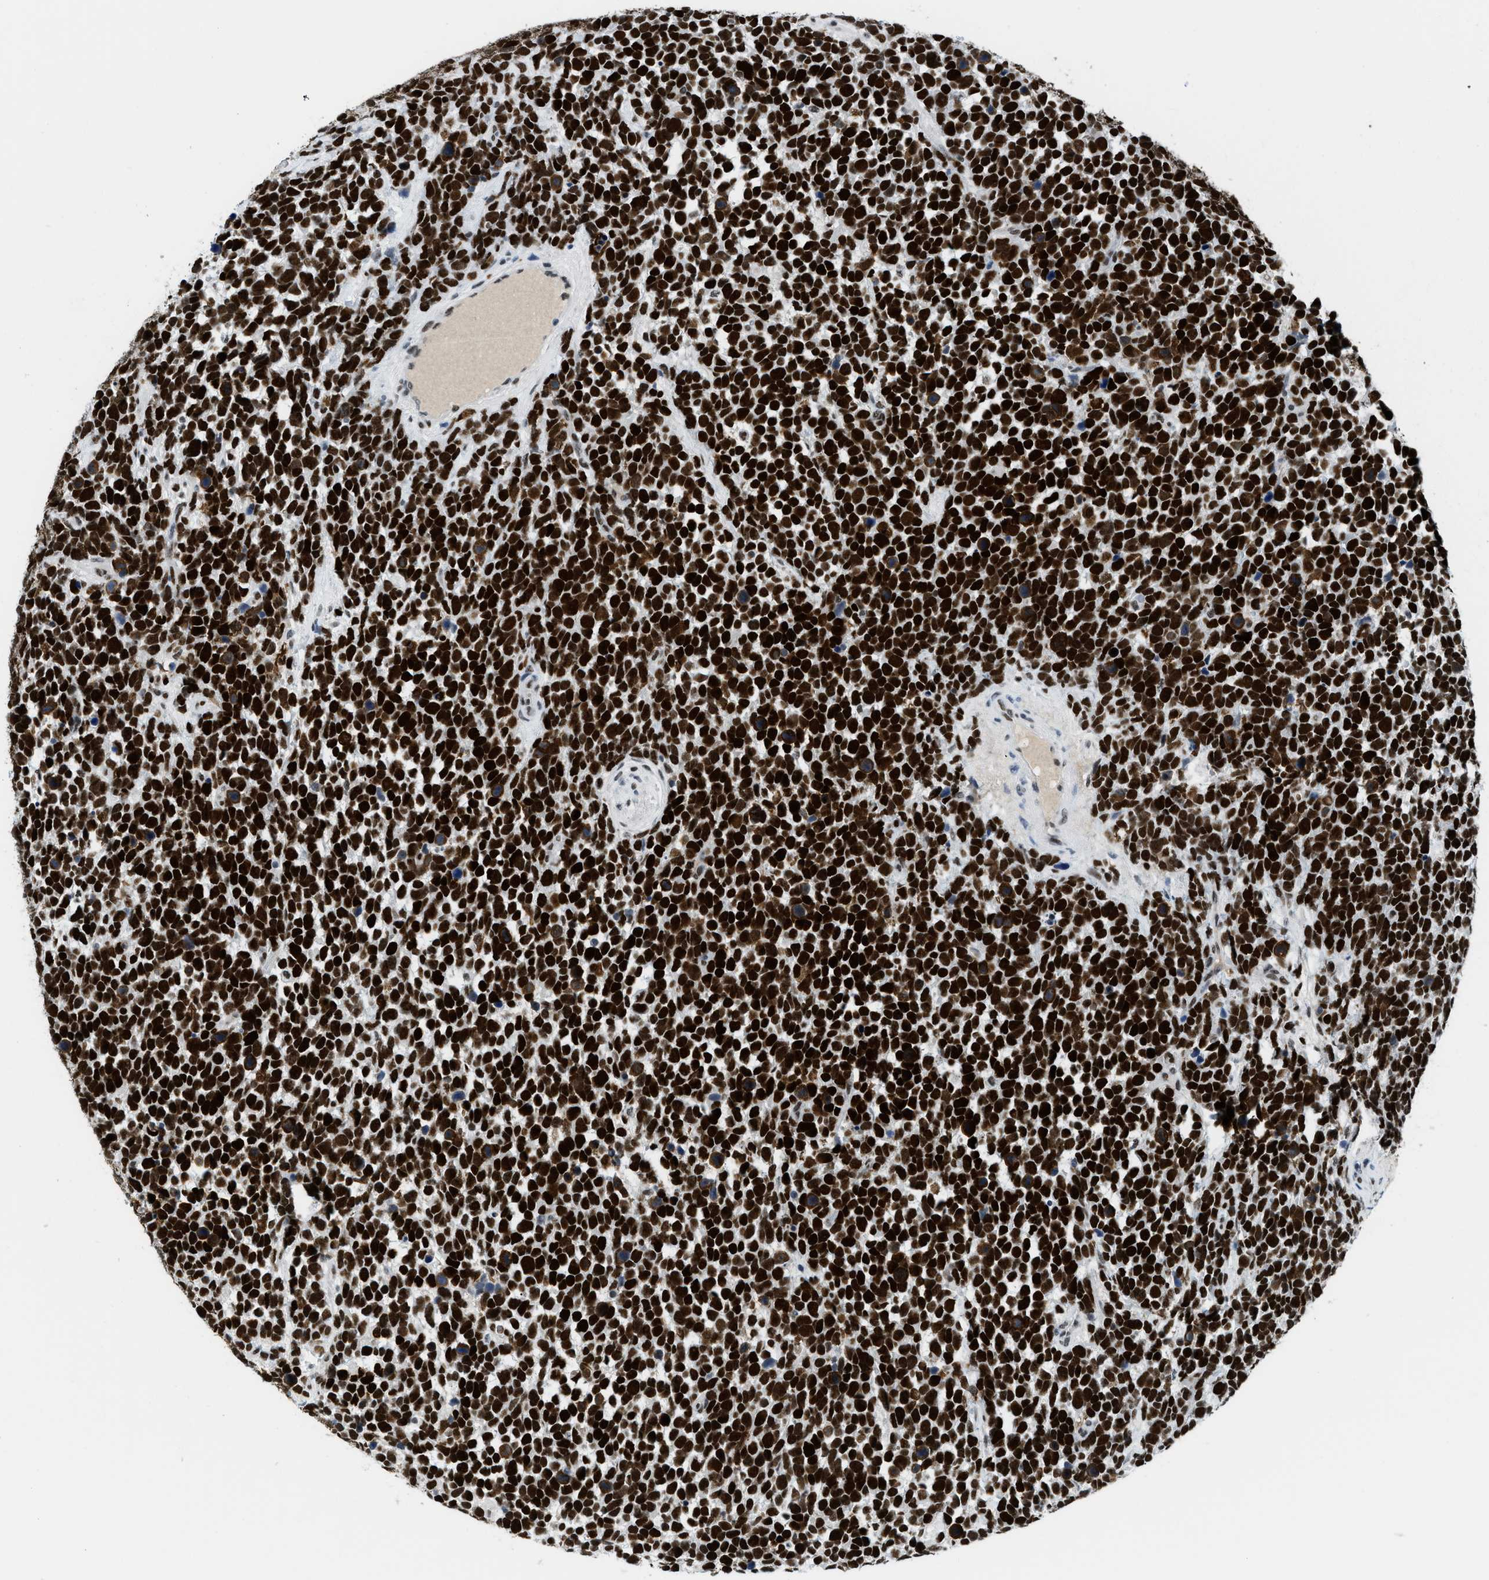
{"staining": {"intensity": "strong", "quantity": ">75%", "location": "nuclear"}, "tissue": "urothelial cancer", "cell_type": "Tumor cells", "image_type": "cancer", "snomed": [{"axis": "morphology", "description": "Urothelial carcinoma, High grade"}, {"axis": "topography", "description": "Urinary bladder"}], "caption": "Immunohistochemistry (IHC) staining of high-grade urothelial carcinoma, which shows high levels of strong nuclear staining in approximately >75% of tumor cells indicating strong nuclear protein positivity. The staining was performed using DAB (brown) for protein detection and nuclei were counterstained in hematoxylin (blue).", "gene": "SMARCAD1", "patient": {"sex": "female", "age": 82}}